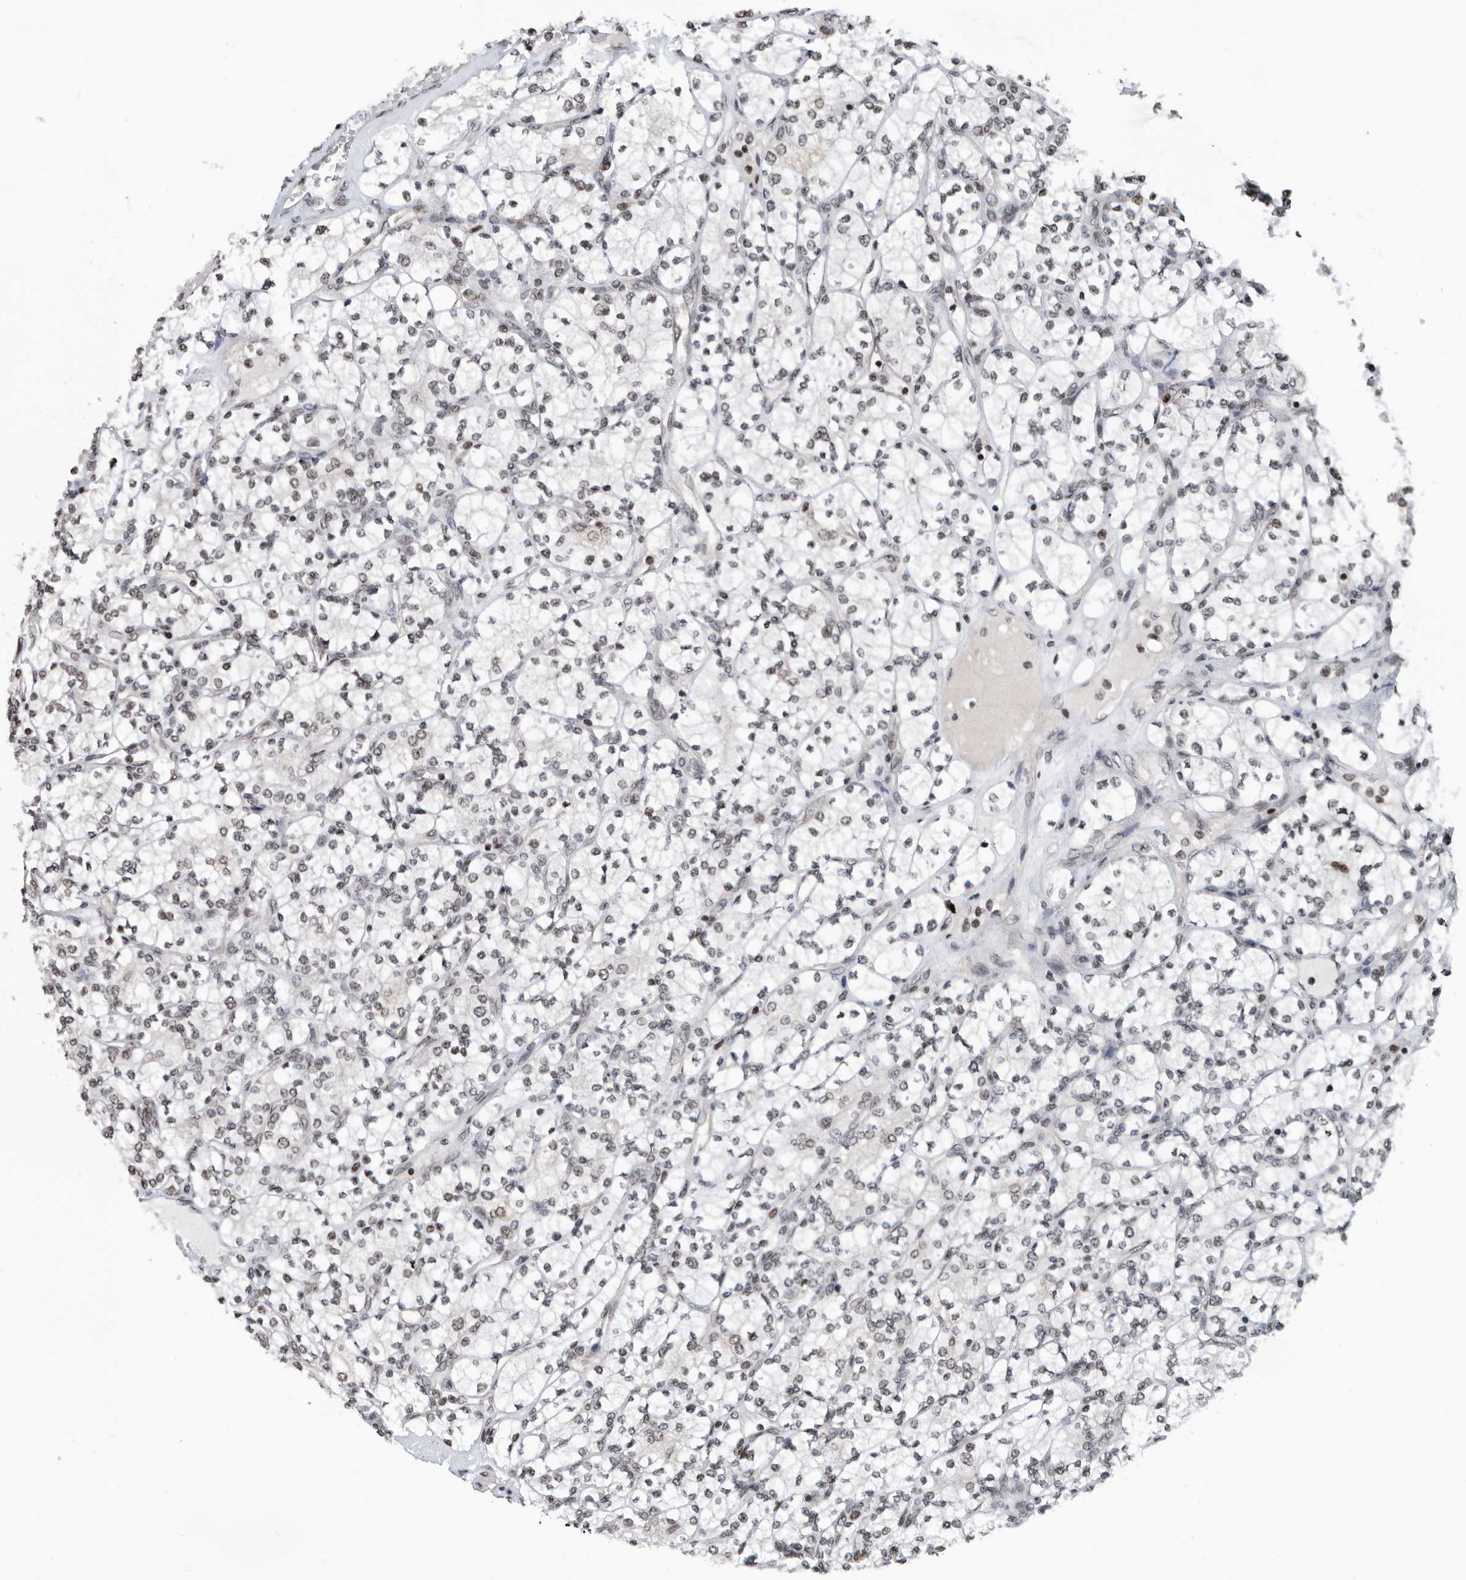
{"staining": {"intensity": "negative", "quantity": "none", "location": "none"}, "tissue": "renal cancer", "cell_type": "Tumor cells", "image_type": "cancer", "snomed": [{"axis": "morphology", "description": "Adenocarcinoma, NOS"}, {"axis": "topography", "description": "Kidney"}], "caption": "An immunohistochemistry micrograph of adenocarcinoma (renal) is shown. There is no staining in tumor cells of adenocarcinoma (renal). Nuclei are stained in blue.", "gene": "SNRNP48", "patient": {"sex": "male", "age": 77}}